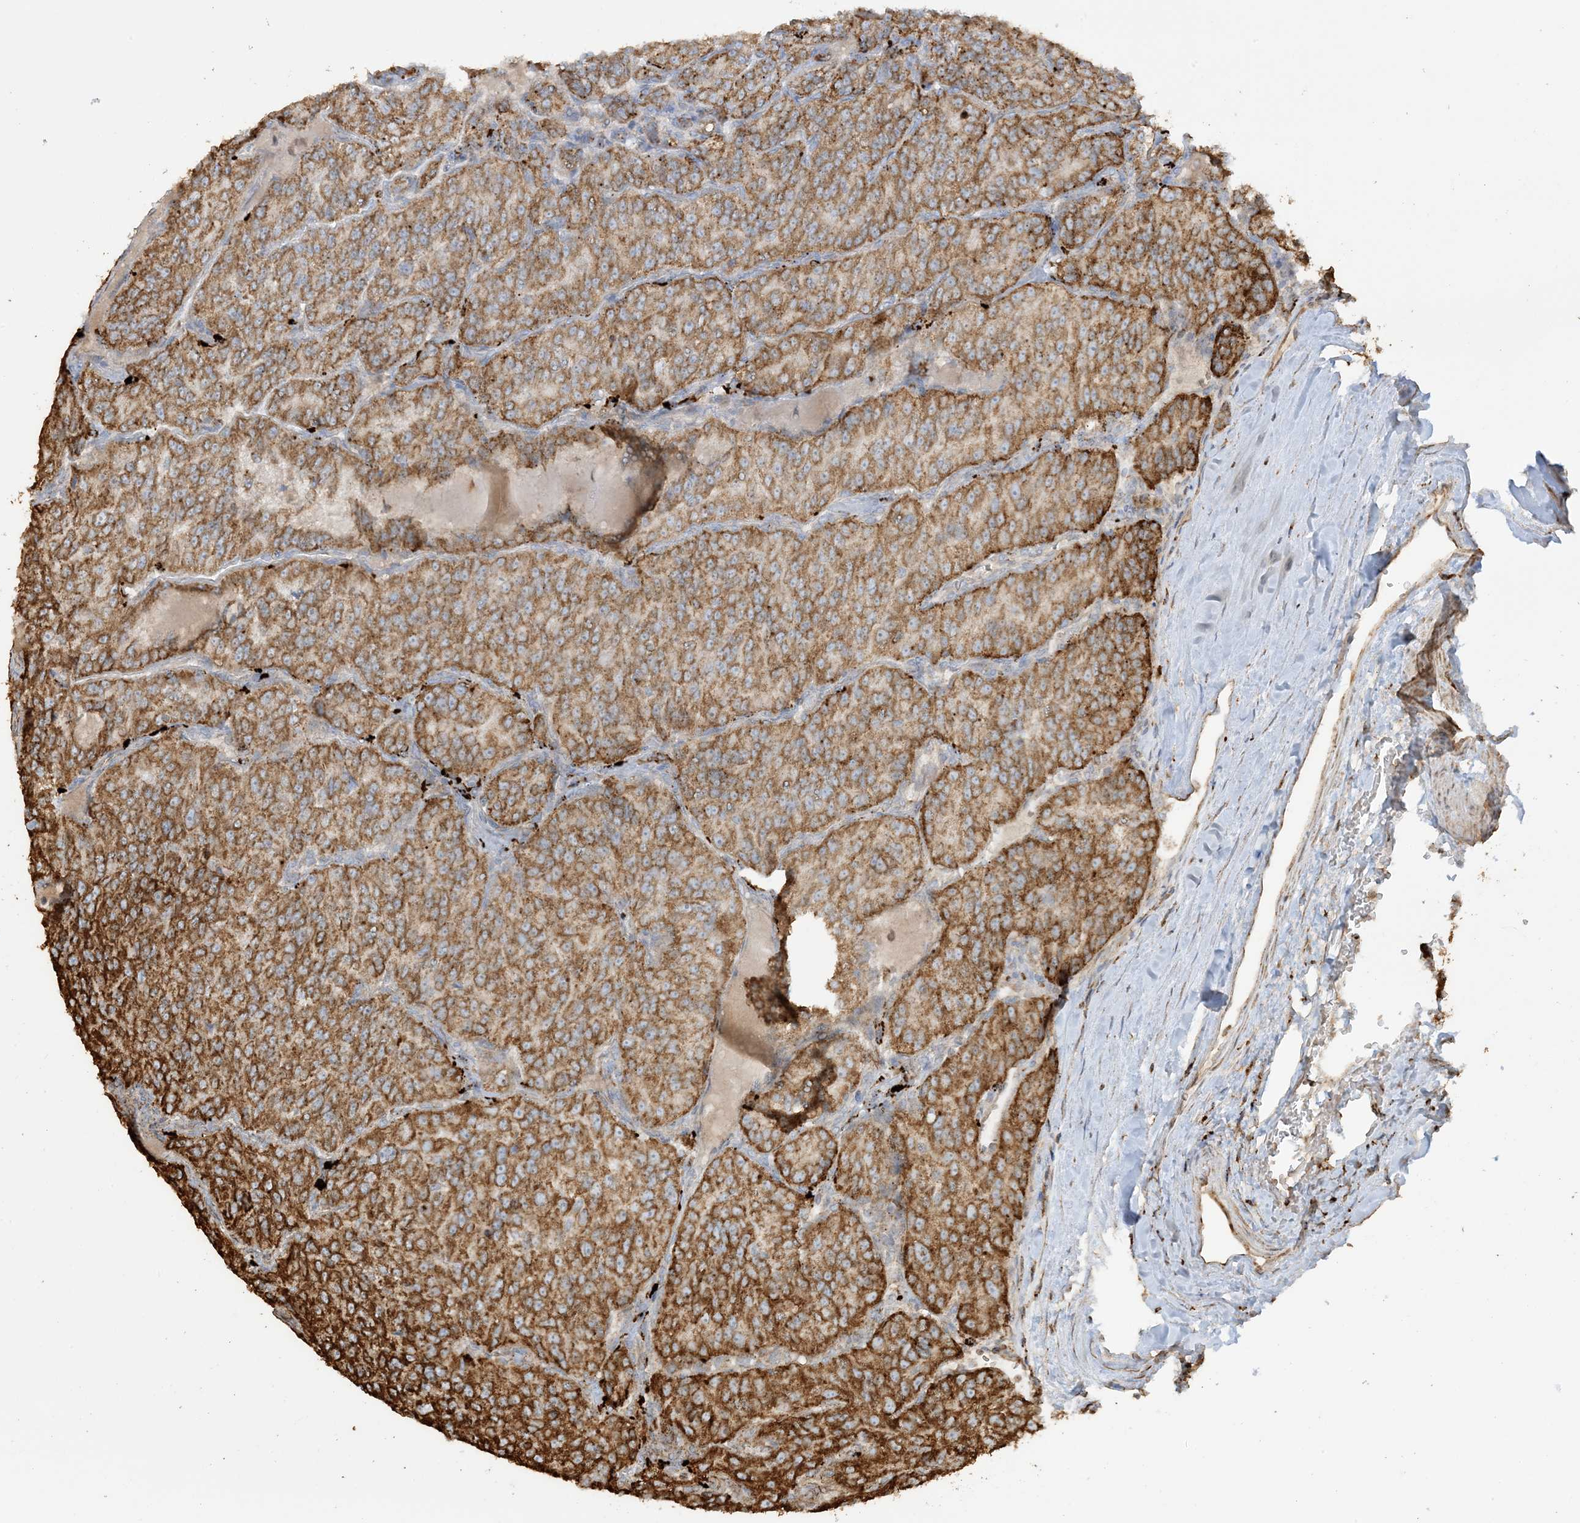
{"staining": {"intensity": "moderate", "quantity": ">75%", "location": "cytoplasmic/membranous"}, "tissue": "renal cancer", "cell_type": "Tumor cells", "image_type": "cancer", "snomed": [{"axis": "morphology", "description": "Adenocarcinoma, NOS"}, {"axis": "topography", "description": "Kidney"}], "caption": "Tumor cells reveal medium levels of moderate cytoplasmic/membranous expression in about >75% of cells in renal cancer (adenocarcinoma).", "gene": "AGA", "patient": {"sex": "female", "age": 63}}